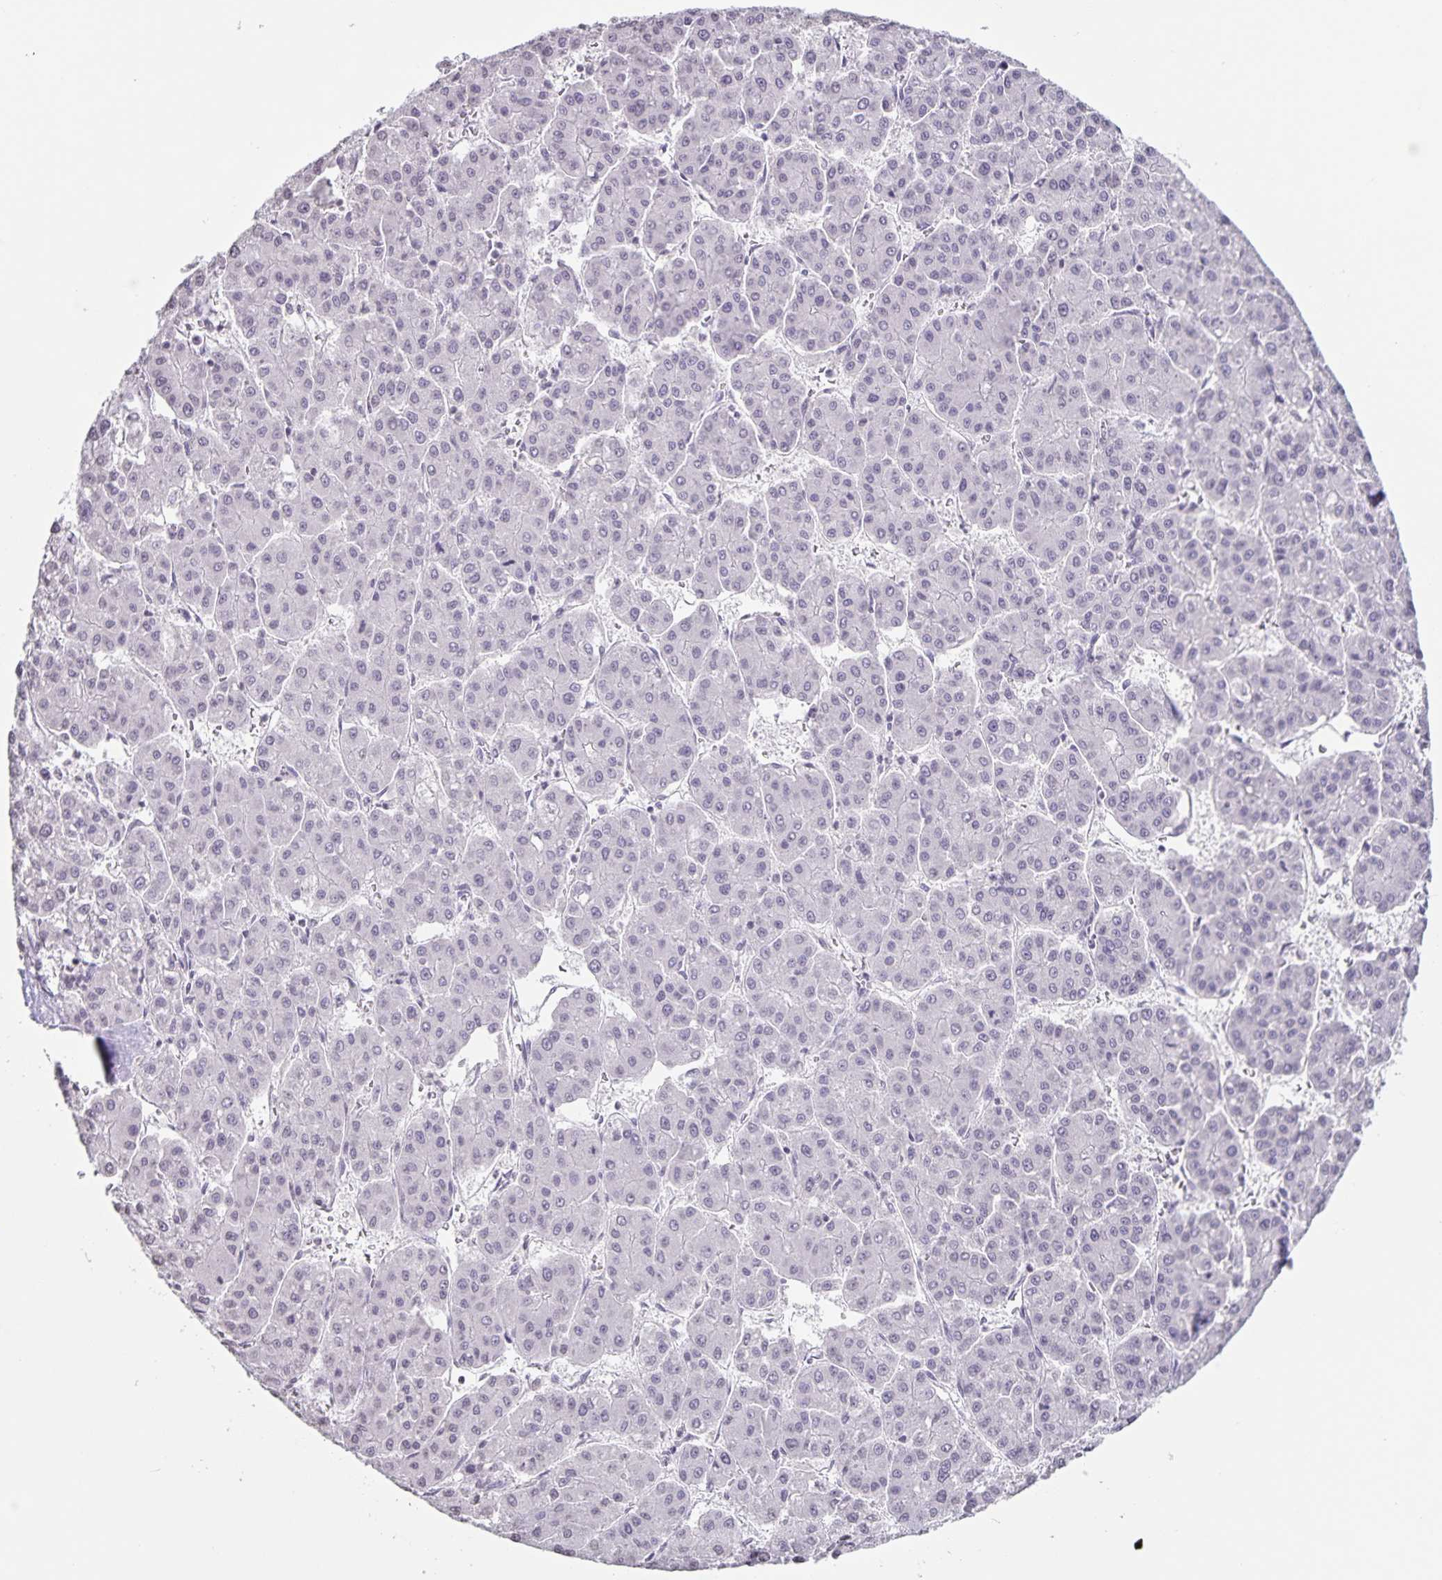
{"staining": {"intensity": "negative", "quantity": "none", "location": "none"}, "tissue": "liver cancer", "cell_type": "Tumor cells", "image_type": "cancer", "snomed": [{"axis": "morphology", "description": "Carcinoma, Hepatocellular, NOS"}, {"axis": "topography", "description": "Liver"}], "caption": "Tumor cells are negative for brown protein staining in liver hepatocellular carcinoma.", "gene": "AQP4", "patient": {"sex": "male", "age": 73}}